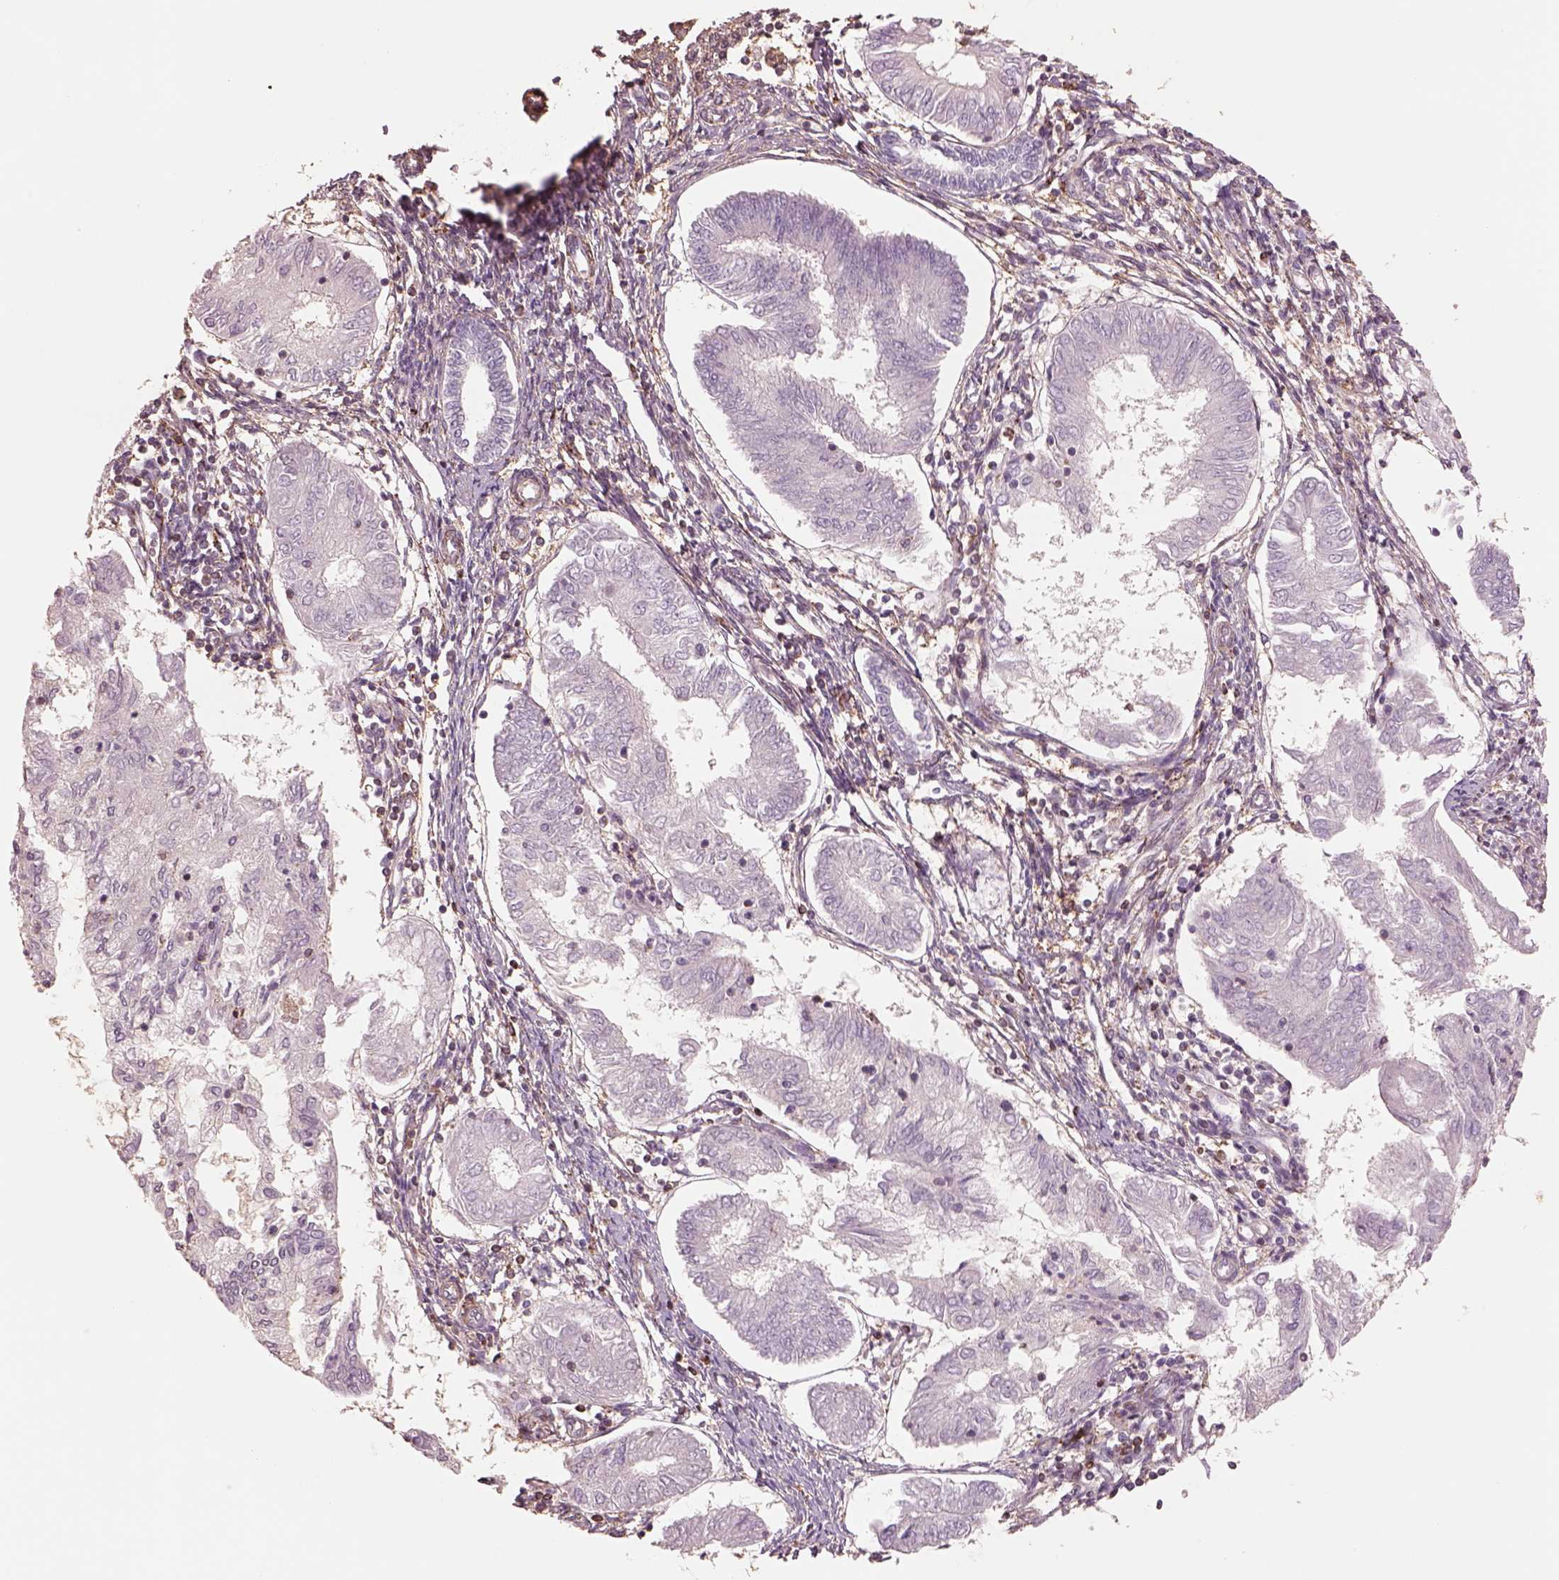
{"staining": {"intensity": "negative", "quantity": "none", "location": "none"}, "tissue": "endometrial cancer", "cell_type": "Tumor cells", "image_type": "cancer", "snomed": [{"axis": "morphology", "description": "Adenocarcinoma, NOS"}, {"axis": "topography", "description": "Endometrium"}], "caption": "This is an IHC micrograph of endometrial cancer (adenocarcinoma). There is no staining in tumor cells.", "gene": "LIN7A", "patient": {"sex": "female", "age": 68}}